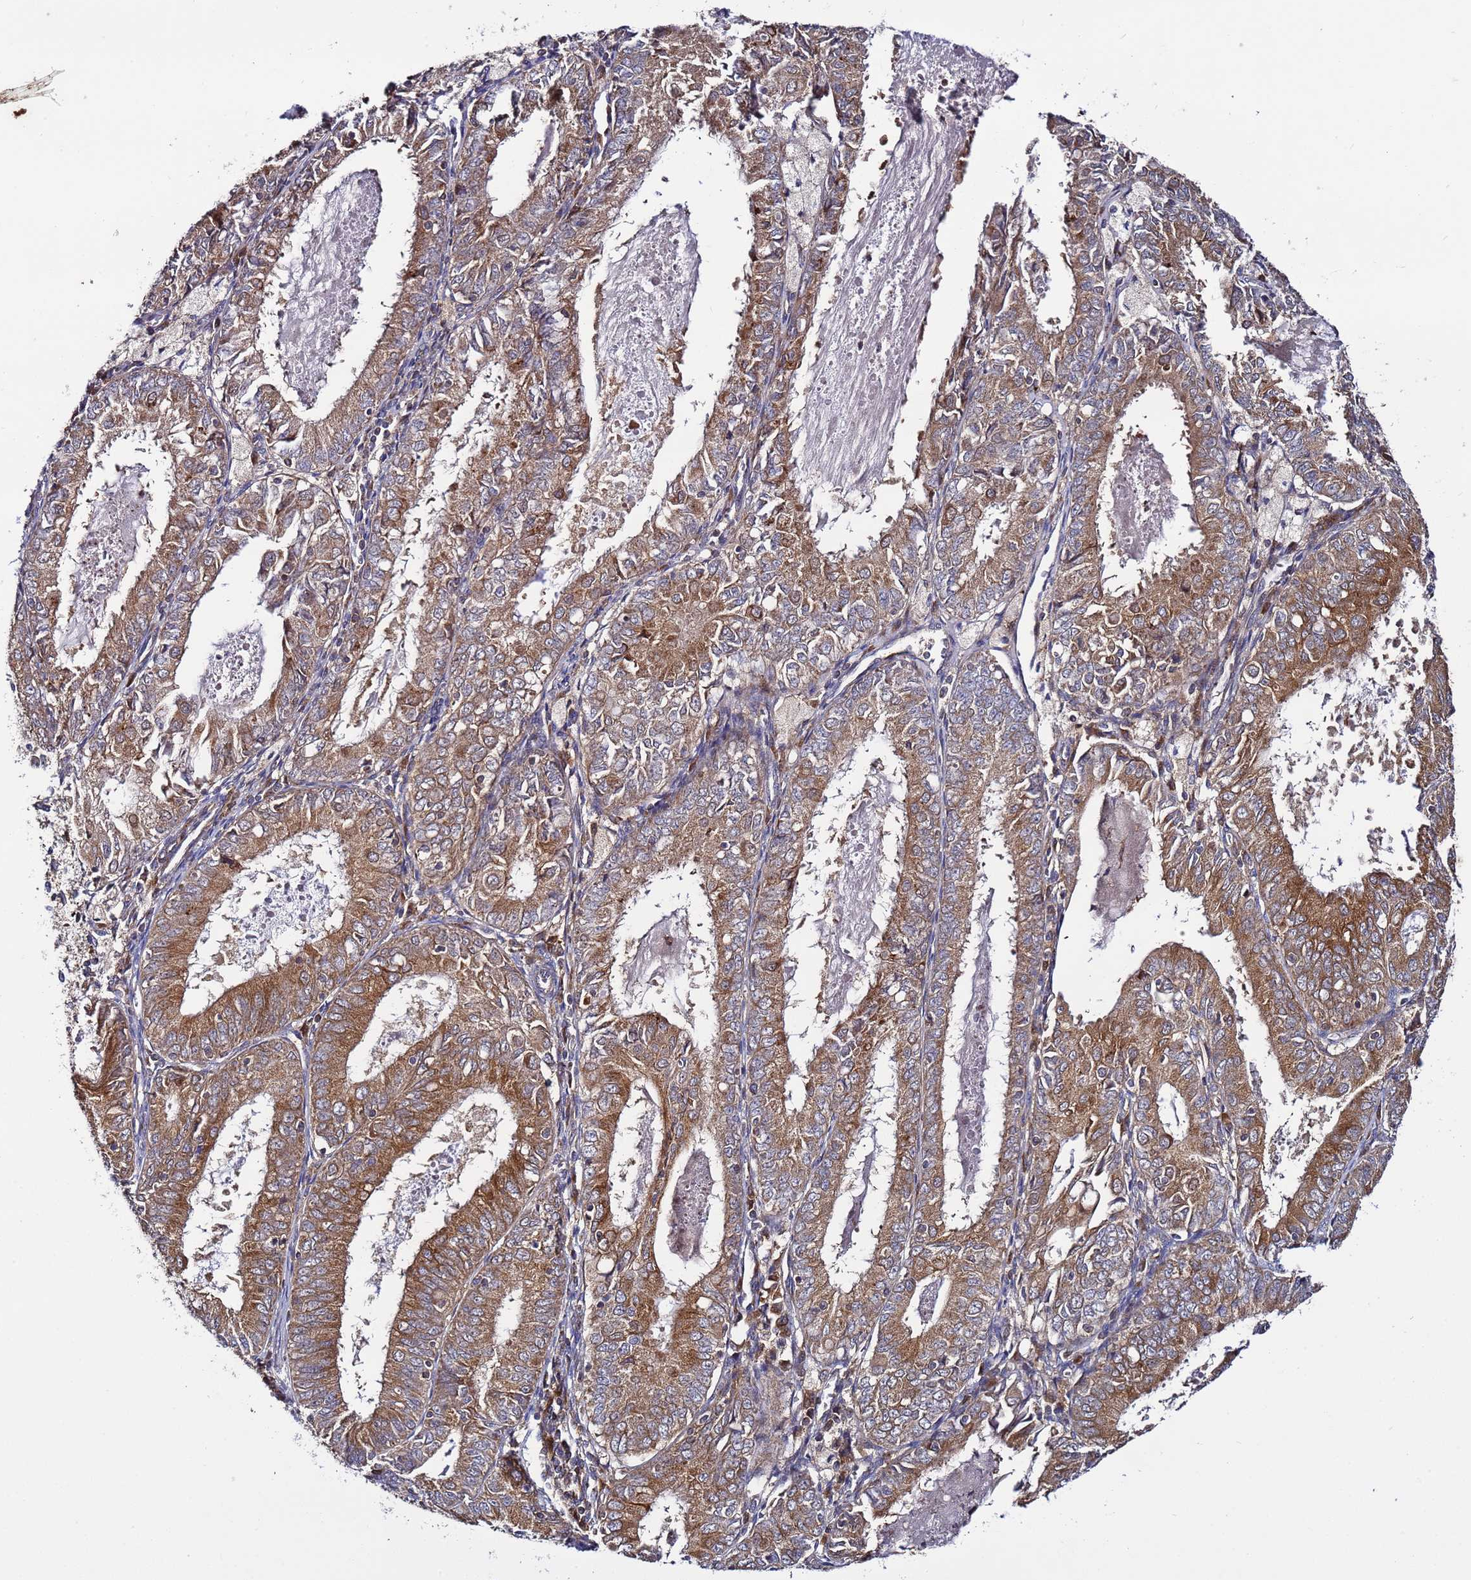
{"staining": {"intensity": "moderate", "quantity": ">75%", "location": "cytoplasmic/membranous"}, "tissue": "endometrial cancer", "cell_type": "Tumor cells", "image_type": "cancer", "snomed": [{"axis": "morphology", "description": "Adenocarcinoma, NOS"}, {"axis": "topography", "description": "Endometrium"}], "caption": "The photomicrograph shows immunohistochemical staining of adenocarcinoma (endometrial). There is moderate cytoplasmic/membranous expression is identified in about >75% of tumor cells.", "gene": "TMEM176B", "patient": {"sex": "female", "age": 57}}